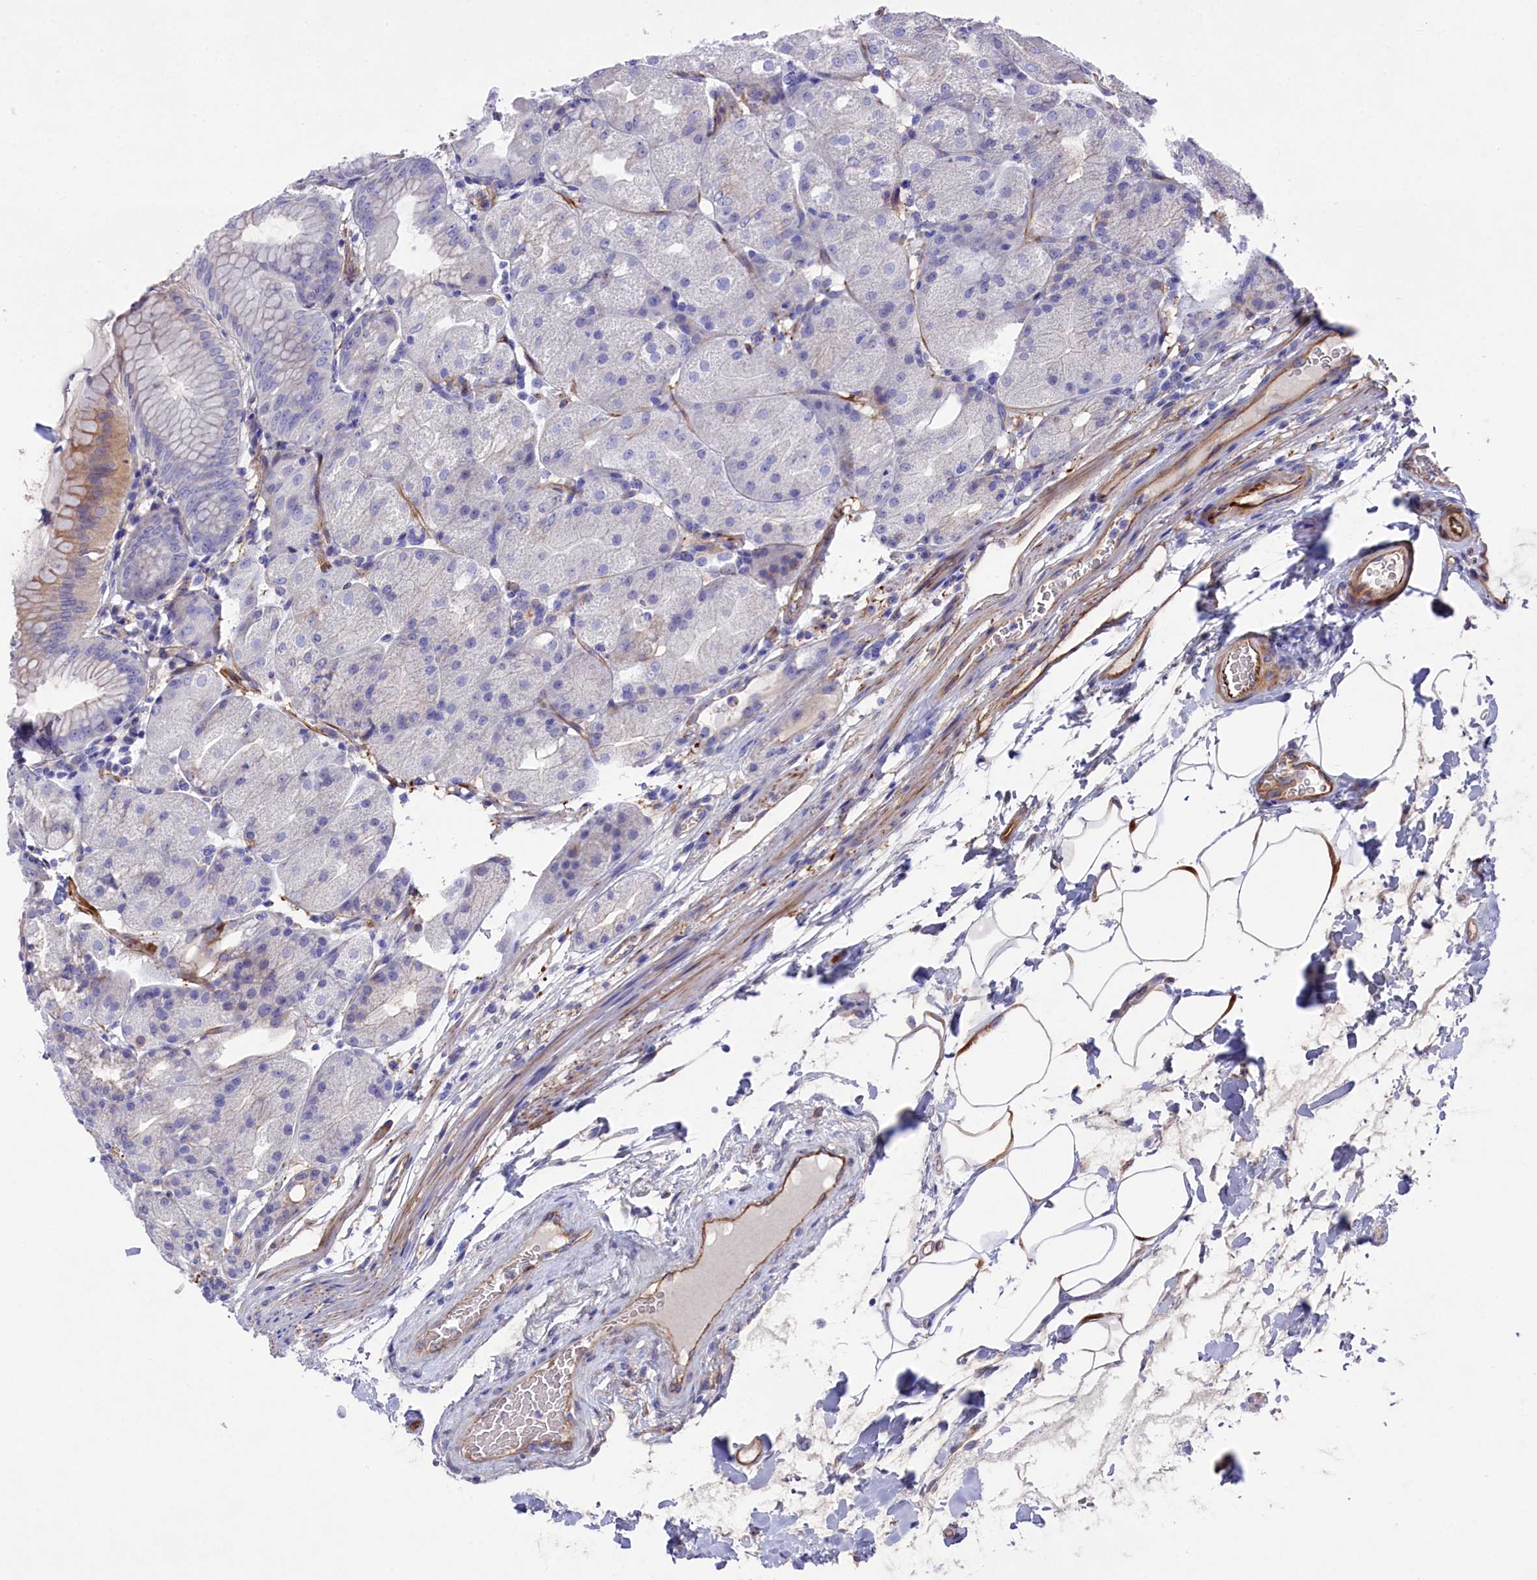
{"staining": {"intensity": "strong", "quantity": "<25%", "location": "cytoplasmic/membranous"}, "tissue": "stomach", "cell_type": "Glandular cells", "image_type": "normal", "snomed": [{"axis": "morphology", "description": "Normal tissue, NOS"}, {"axis": "topography", "description": "Stomach, upper"}, {"axis": "topography", "description": "Stomach, lower"}], "caption": "Unremarkable stomach exhibits strong cytoplasmic/membranous expression in approximately <25% of glandular cells, visualized by immunohistochemistry. (IHC, brightfield microscopy, high magnification).", "gene": "LHFPL4", "patient": {"sex": "male", "age": 62}}